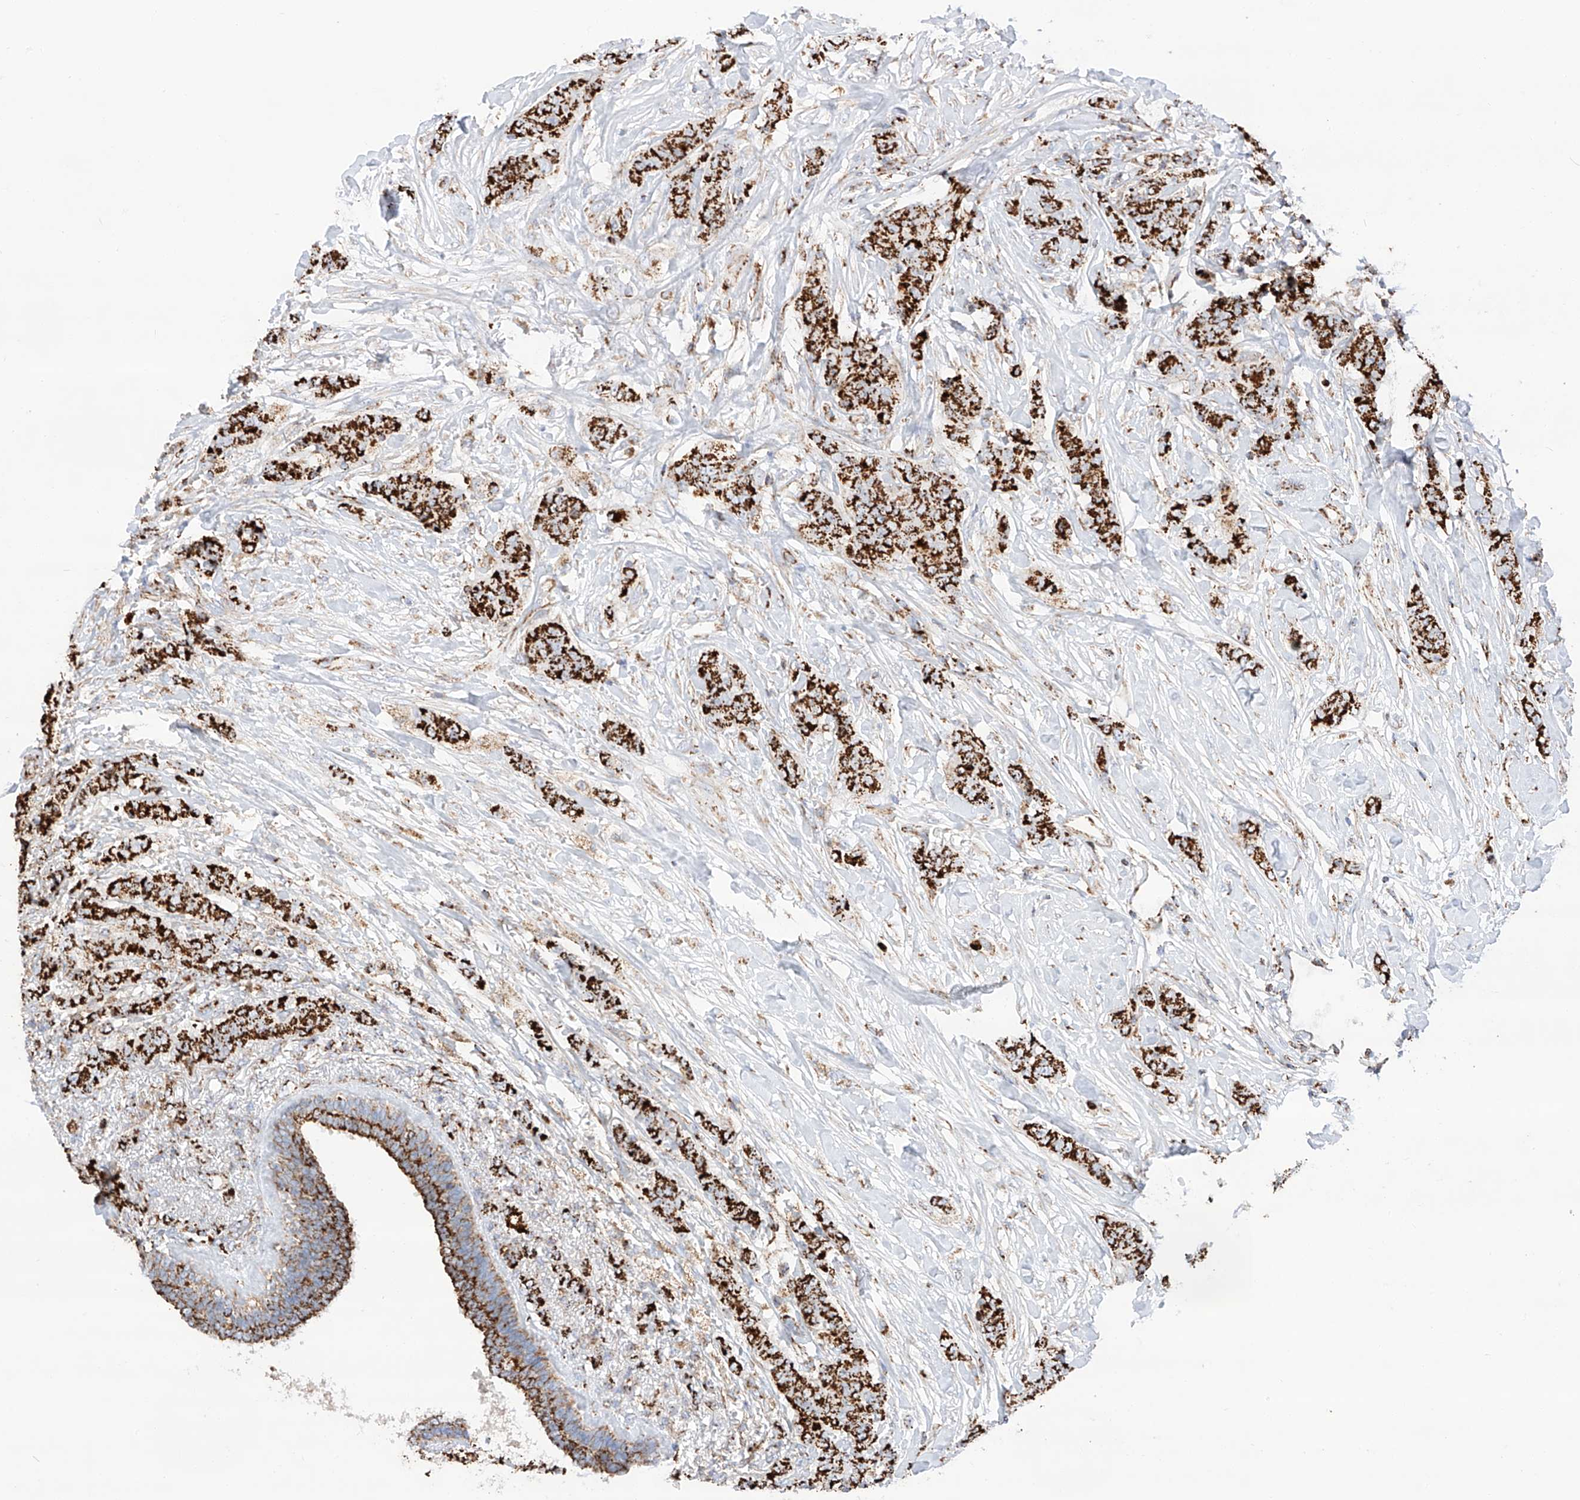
{"staining": {"intensity": "strong", "quantity": ">75%", "location": "cytoplasmic/membranous"}, "tissue": "breast cancer", "cell_type": "Tumor cells", "image_type": "cancer", "snomed": [{"axis": "morphology", "description": "Duct carcinoma"}, {"axis": "topography", "description": "Breast"}], "caption": "Immunohistochemistry (IHC) image of breast cancer (invasive ductal carcinoma) stained for a protein (brown), which shows high levels of strong cytoplasmic/membranous positivity in approximately >75% of tumor cells.", "gene": "TTC27", "patient": {"sex": "female", "age": 40}}